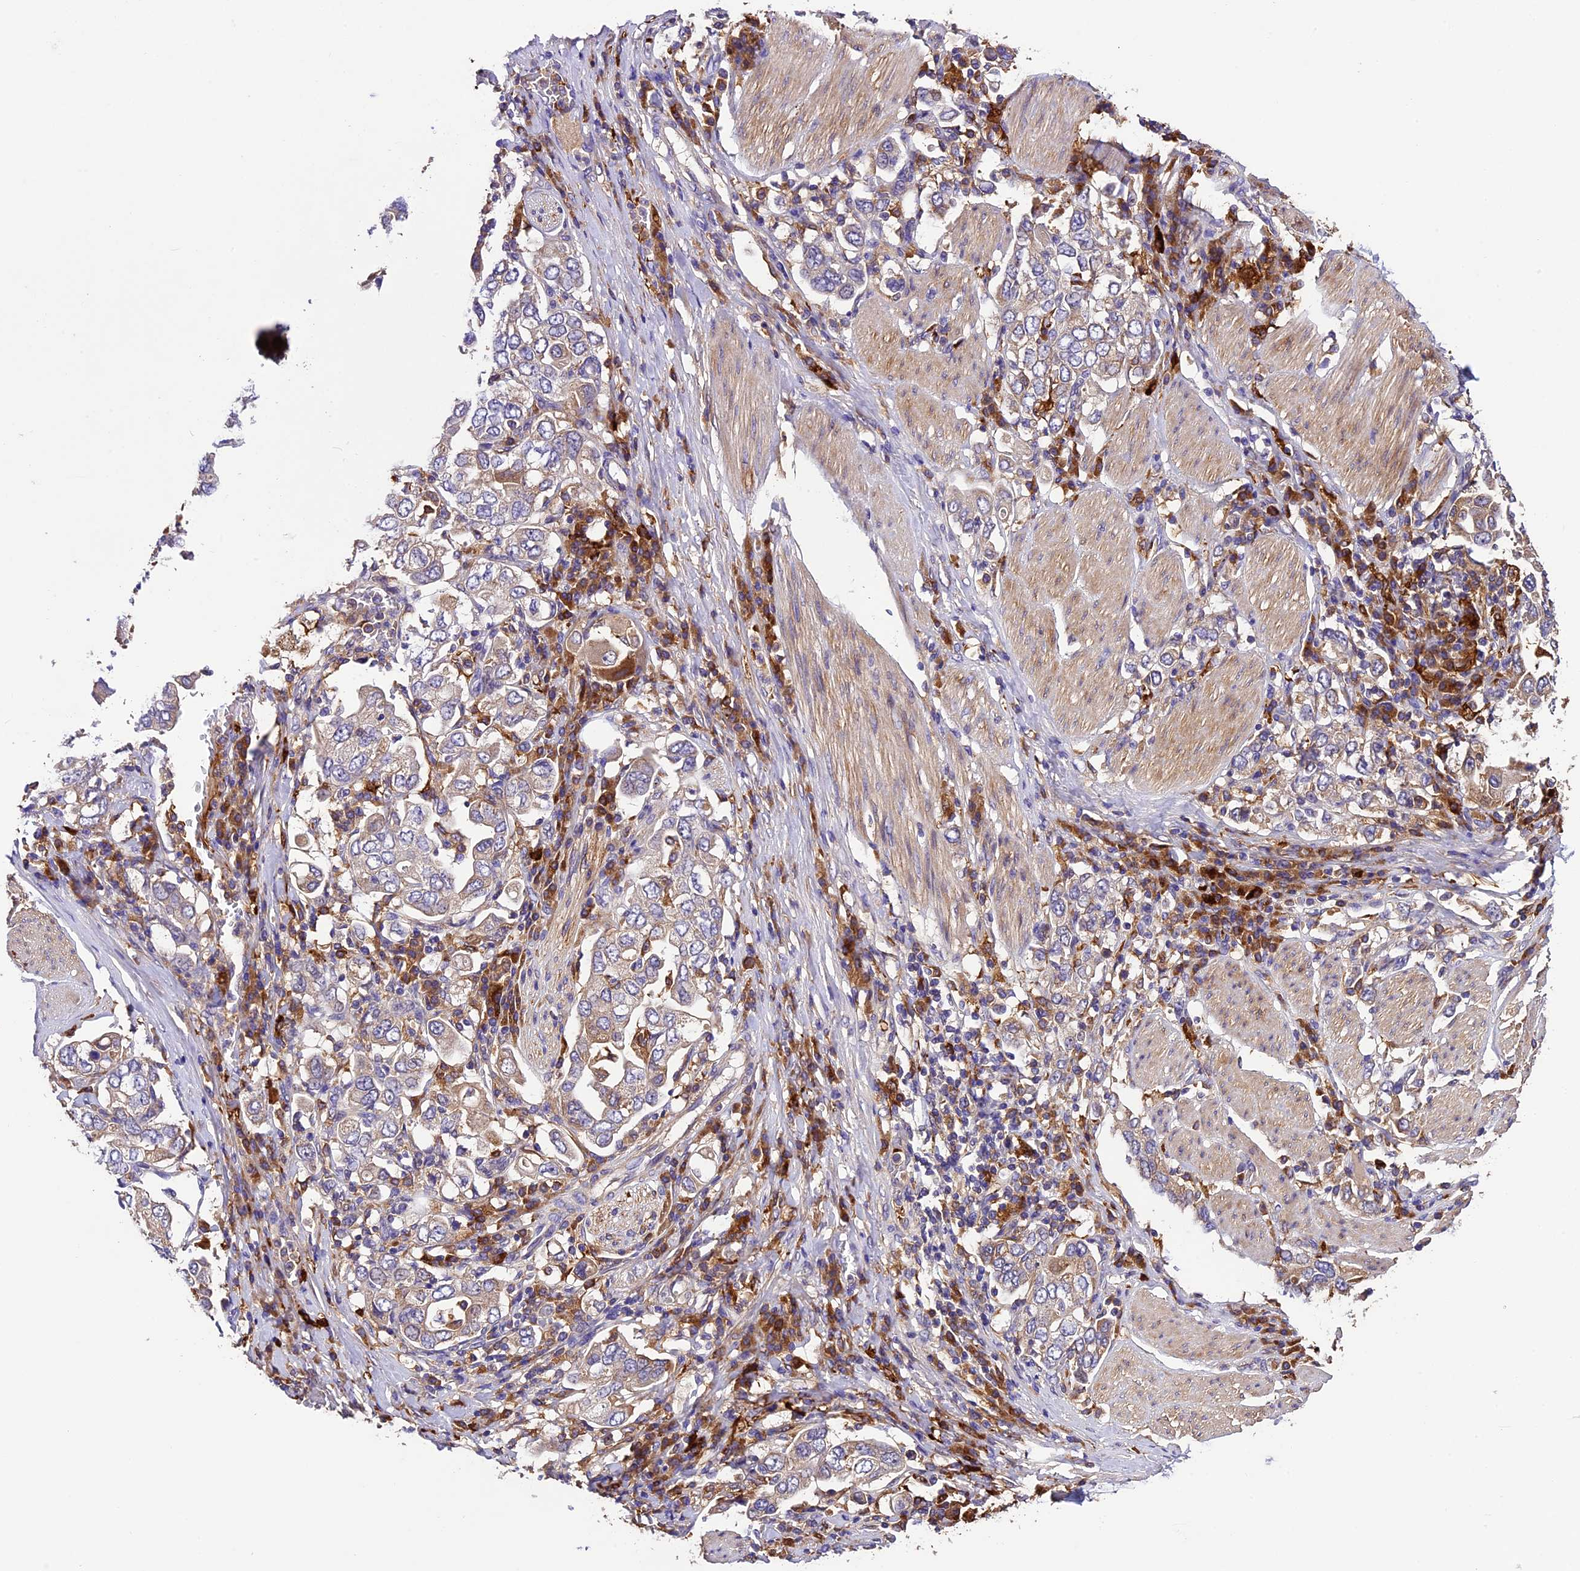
{"staining": {"intensity": "weak", "quantity": "<25%", "location": "cytoplasmic/membranous"}, "tissue": "stomach cancer", "cell_type": "Tumor cells", "image_type": "cancer", "snomed": [{"axis": "morphology", "description": "Adenocarcinoma, NOS"}, {"axis": "topography", "description": "Stomach, upper"}], "caption": "Stomach cancer (adenocarcinoma) was stained to show a protein in brown. There is no significant expression in tumor cells.", "gene": "CILP2", "patient": {"sex": "male", "age": 62}}